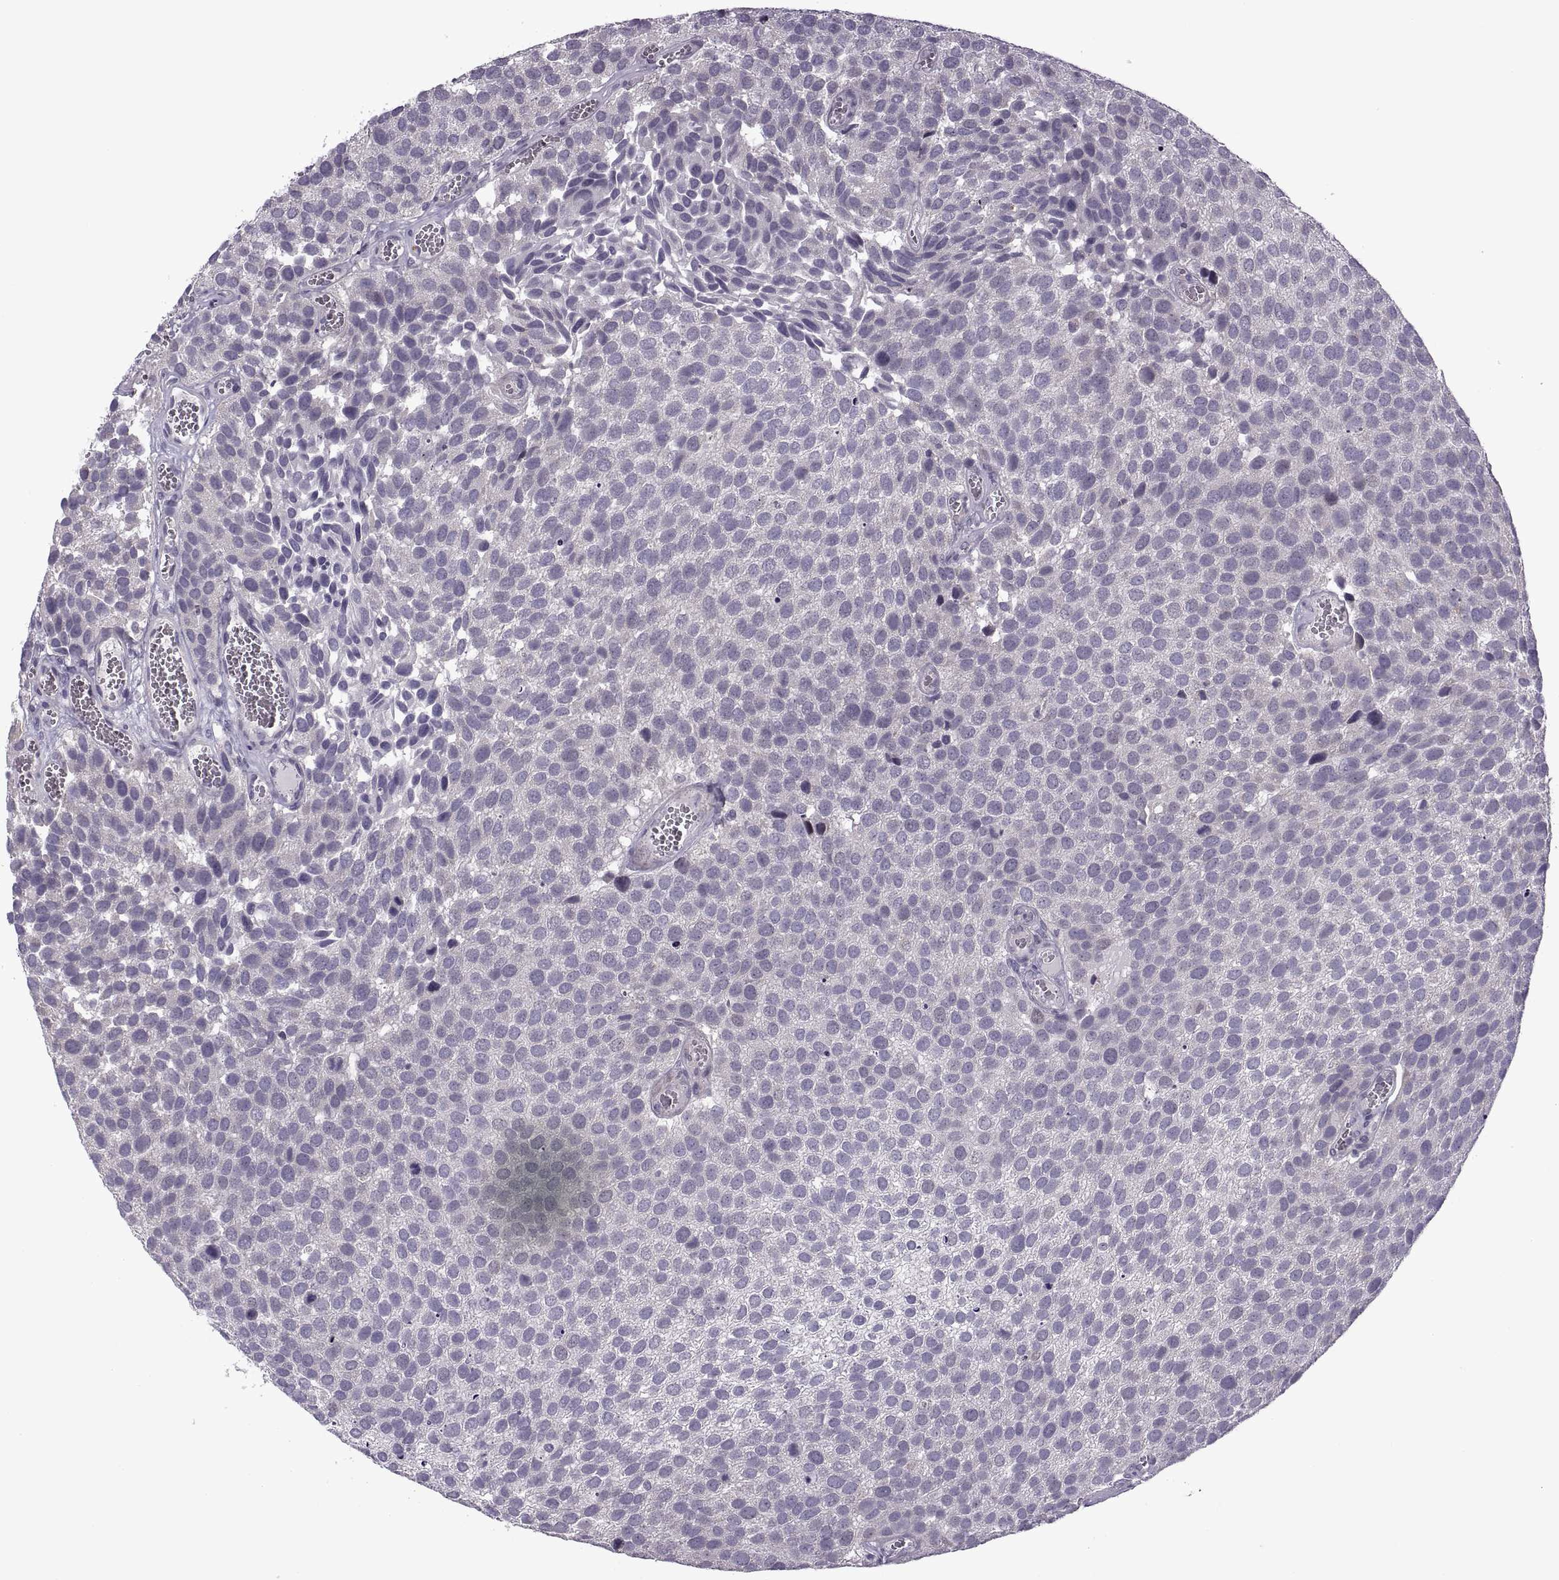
{"staining": {"intensity": "negative", "quantity": "none", "location": "none"}, "tissue": "urothelial cancer", "cell_type": "Tumor cells", "image_type": "cancer", "snomed": [{"axis": "morphology", "description": "Urothelial carcinoma, Low grade"}, {"axis": "topography", "description": "Urinary bladder"}], "caption": "A micrograph of human urothelial cancer is negative for staining in tumor cells.", "gene": "RIPK4", "patient": {"sex": "female", "age": 69}}